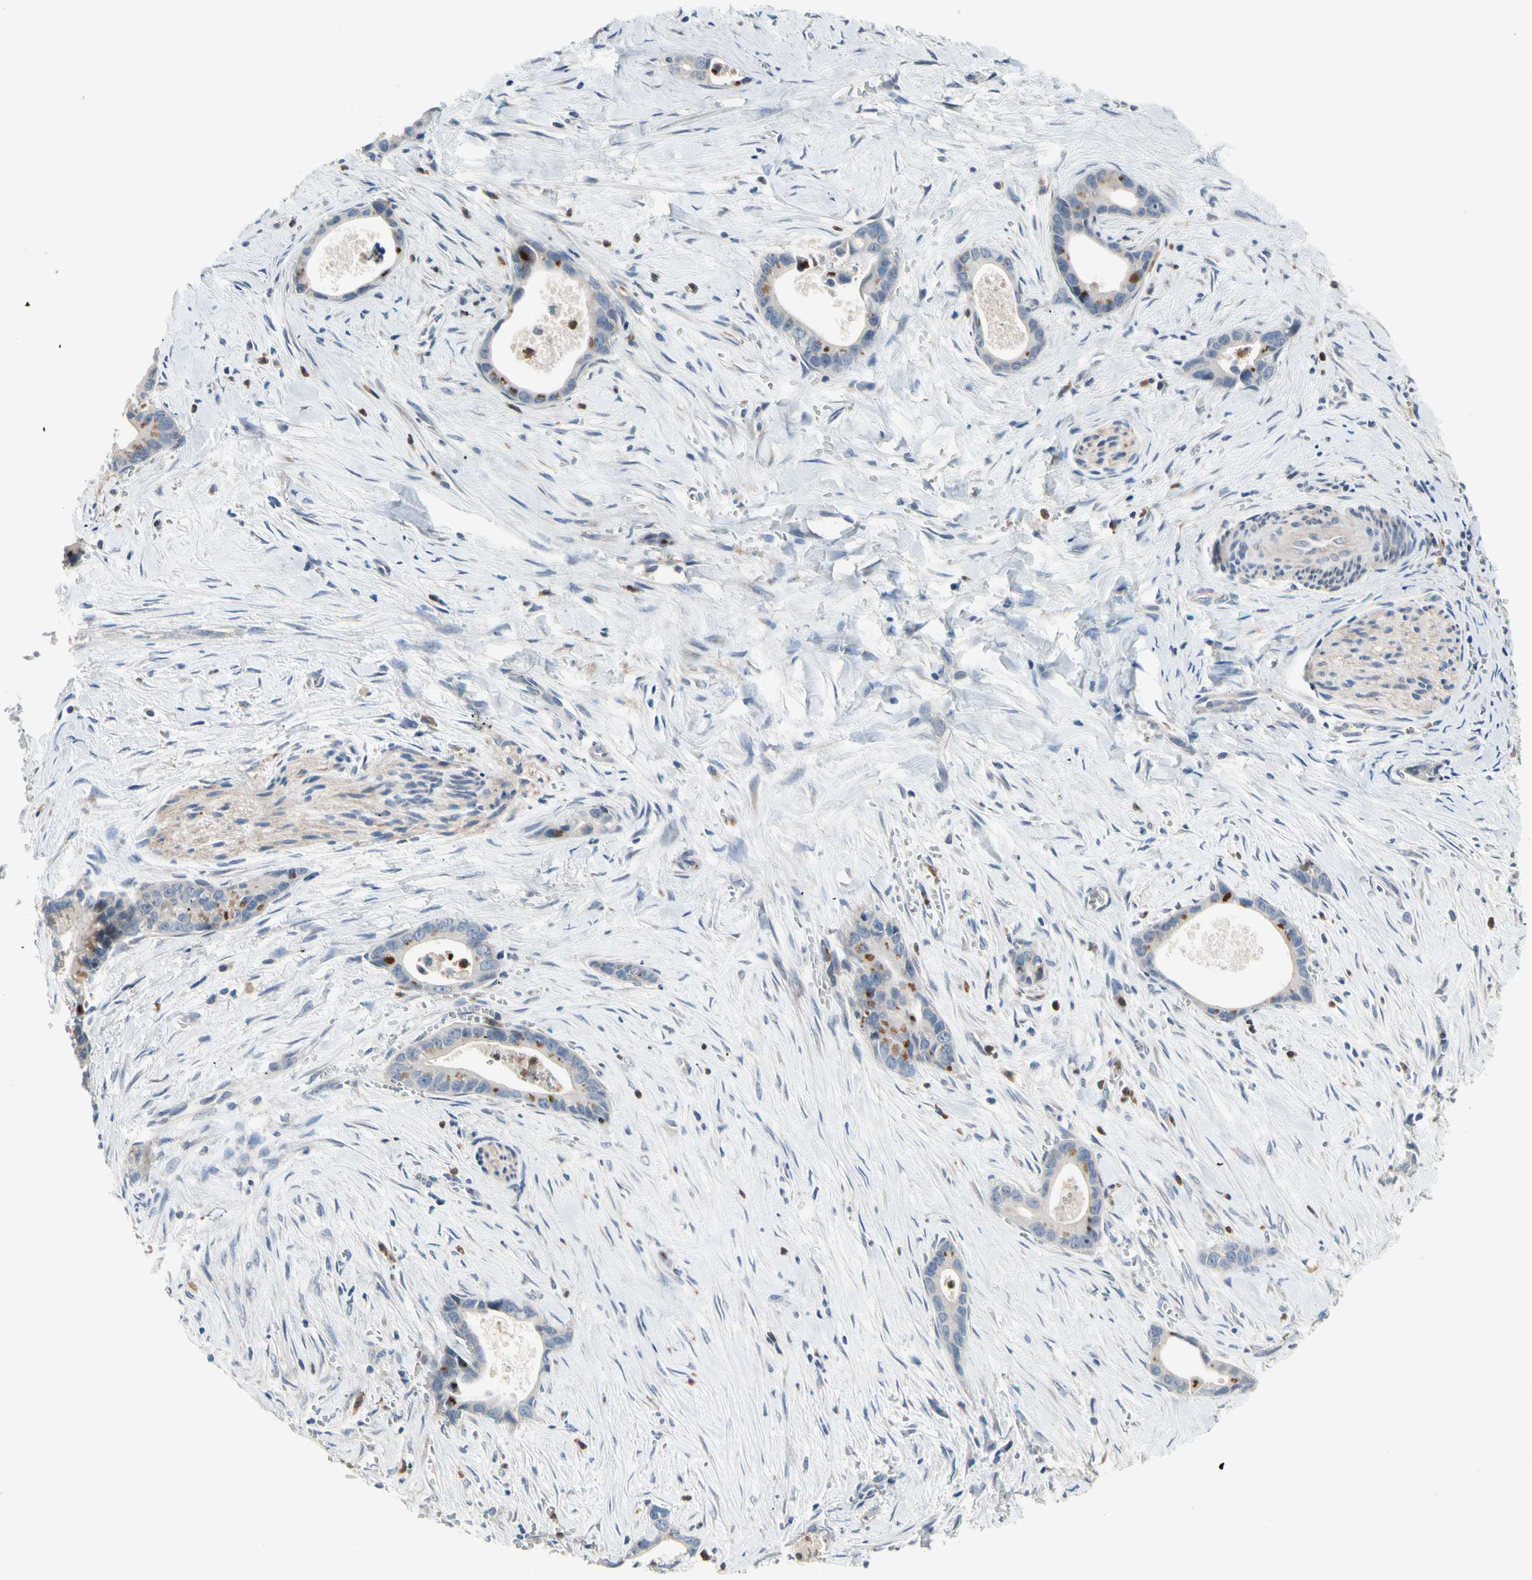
{"staining": {"intensity": "strong", "quantity": "<25%", "location": "cytoplasmic/membranous"}, "tissue": "liver cancer", "cell_type": "Tumor cells", "image_type": "cancer", "snomed": [{"axis": "morphology", "description": "Cholangiocarcinoma"}, {"axis": "topography", "description": "Liver"}], "caption": "Immunohistochemical staining of human liver cancer demonstrates medium levels of strong cytoplasmic/membranous protein staining in approximately <25% of tumor cells. The staining is performed using DAB (3,3'-diaminobenzidine) brown chromogen to label protein expression. The nuclei are counter-stained blue using hematoxylin.", "gene": "SIGLEC5", "patient": {"sex": "female", "age": 55}}